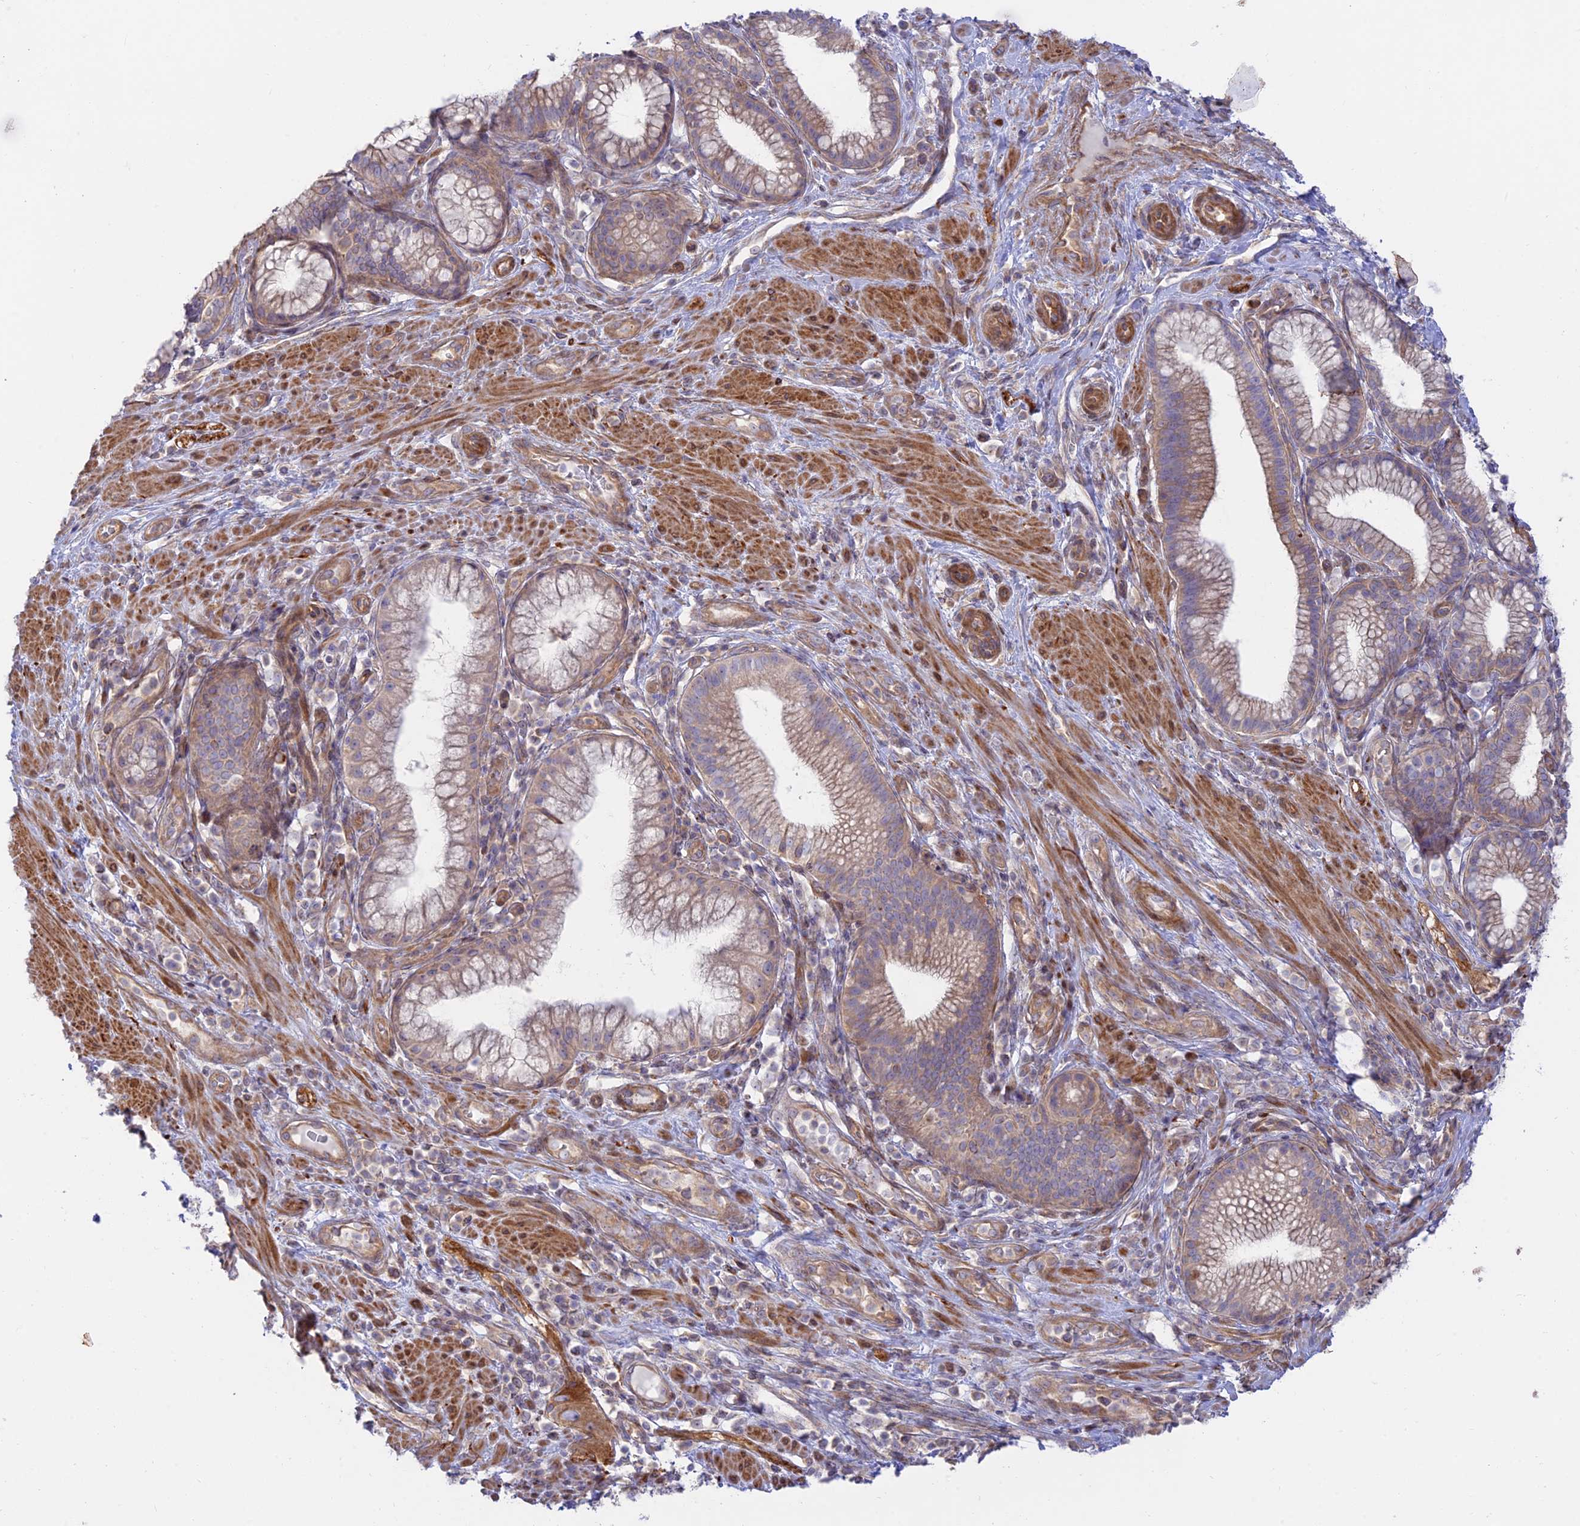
{"staining": {"intensity": "weak", "quantity": "25%-75%", "location": "cytoplasmic/membranous"}, "tissue": "pancreatic cancer", "cell_type": "Tumor cells", "image_type": "cancer", "snomed": [{"axis": "morphology", "description": "Adenocarcinoma, NOS"}, {"axis": "topography", "description": "Pancreas"}], "caption": "Tumor cells show low levels of weak cytoplasmic/membranous positivity in approximately 25%-75% of cells in human pancreatic adenocarcinoma.", "gene": "KCNAB1", "patient": {"sex": "male", "age": 72}}